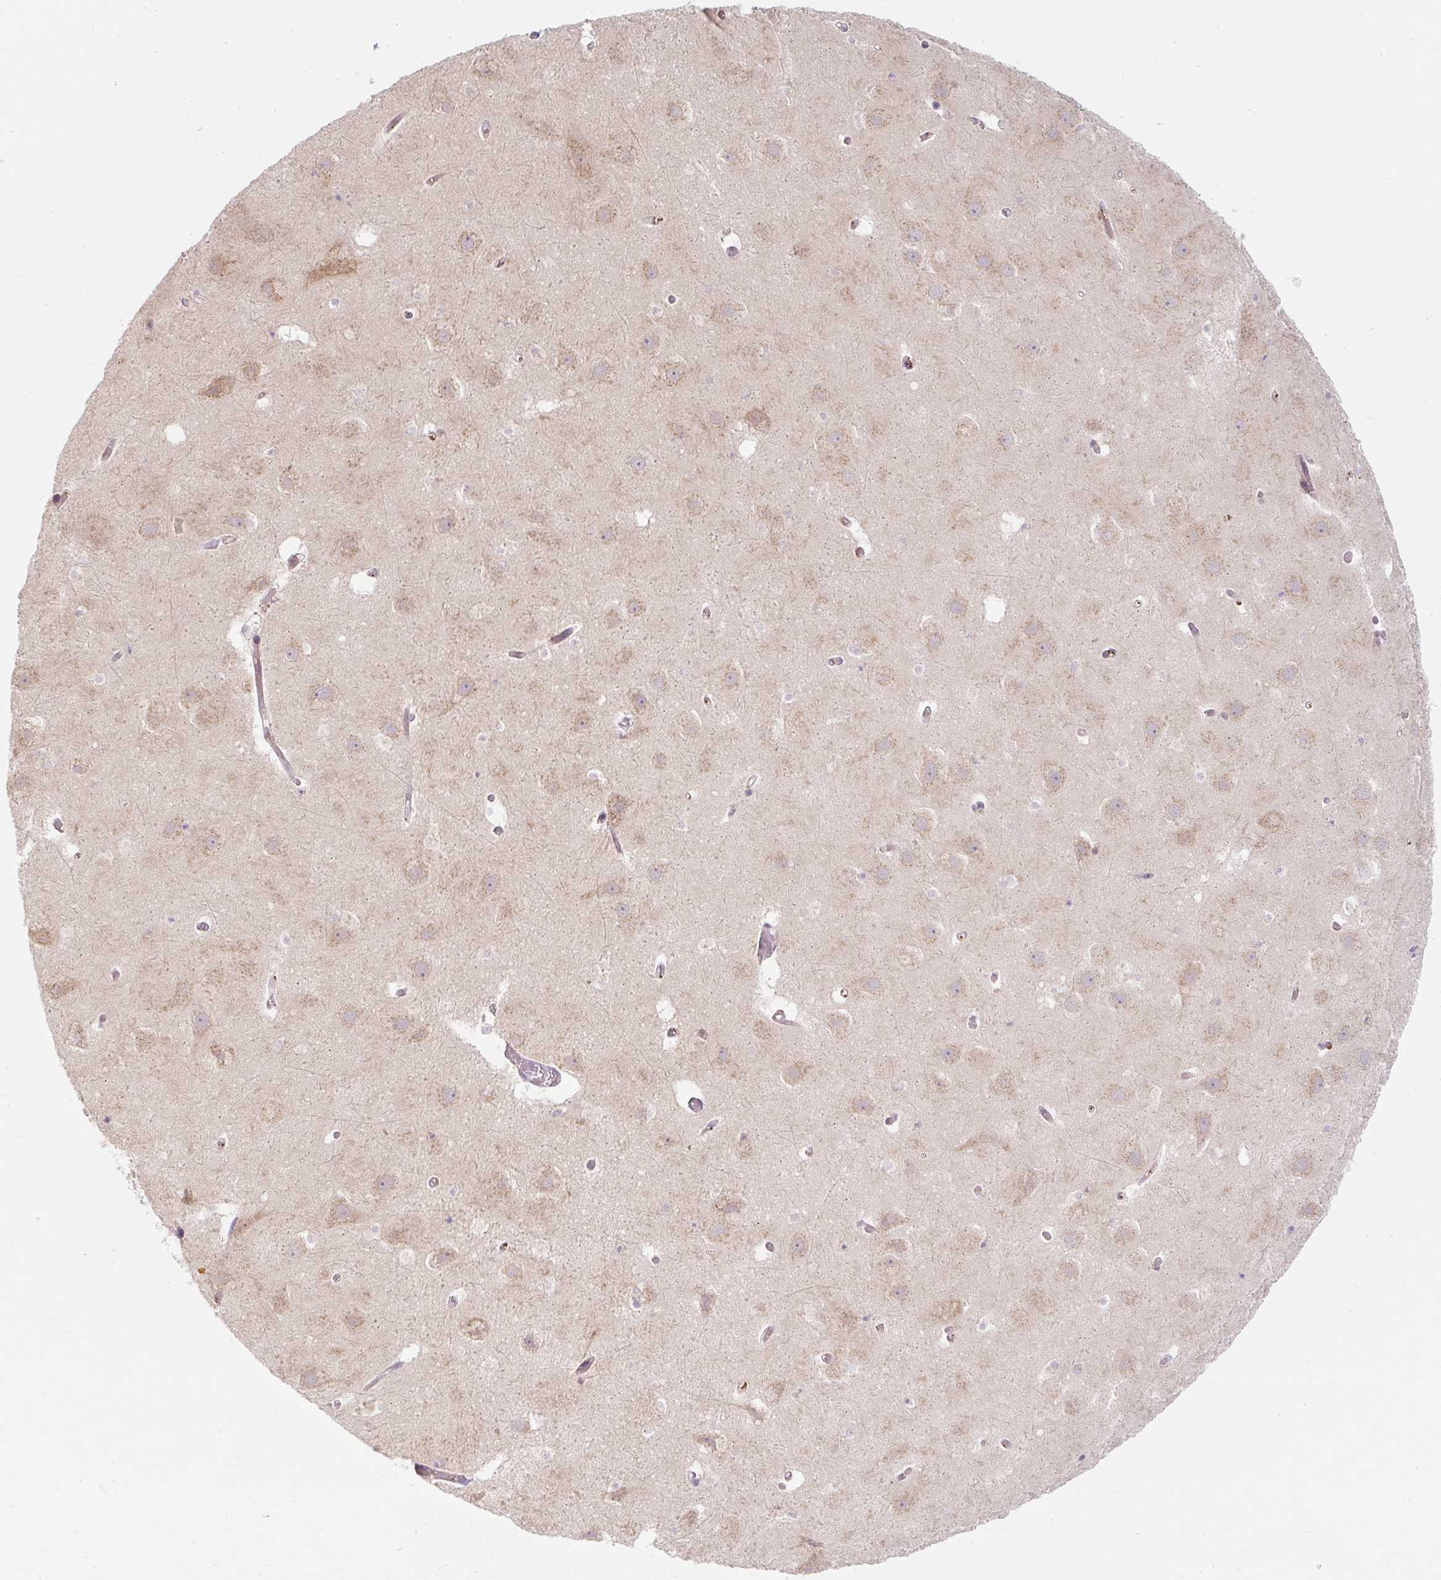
{"staining": {"intensity": "weak", "quantity": "<25%", "location": "cytoplasmic/membranous"}, "tissue": "hippocampus", "cell_type": "Glial cells", "image_type": "normal", "snomed": [{"axis": "morphology", "description": "Normal tissue, NOS"}, {"axis": "topography", "description": "Hippocampus"}], "caption": "Immunohistochemical staining of unremarkable human hippocampus reveals no significant expression in glial cells. (Immunohistochemistry (ihc), brightfield microscopy, high magnification).", "gene": "MLX", "patient": {"sex": "female", "age": 52}}